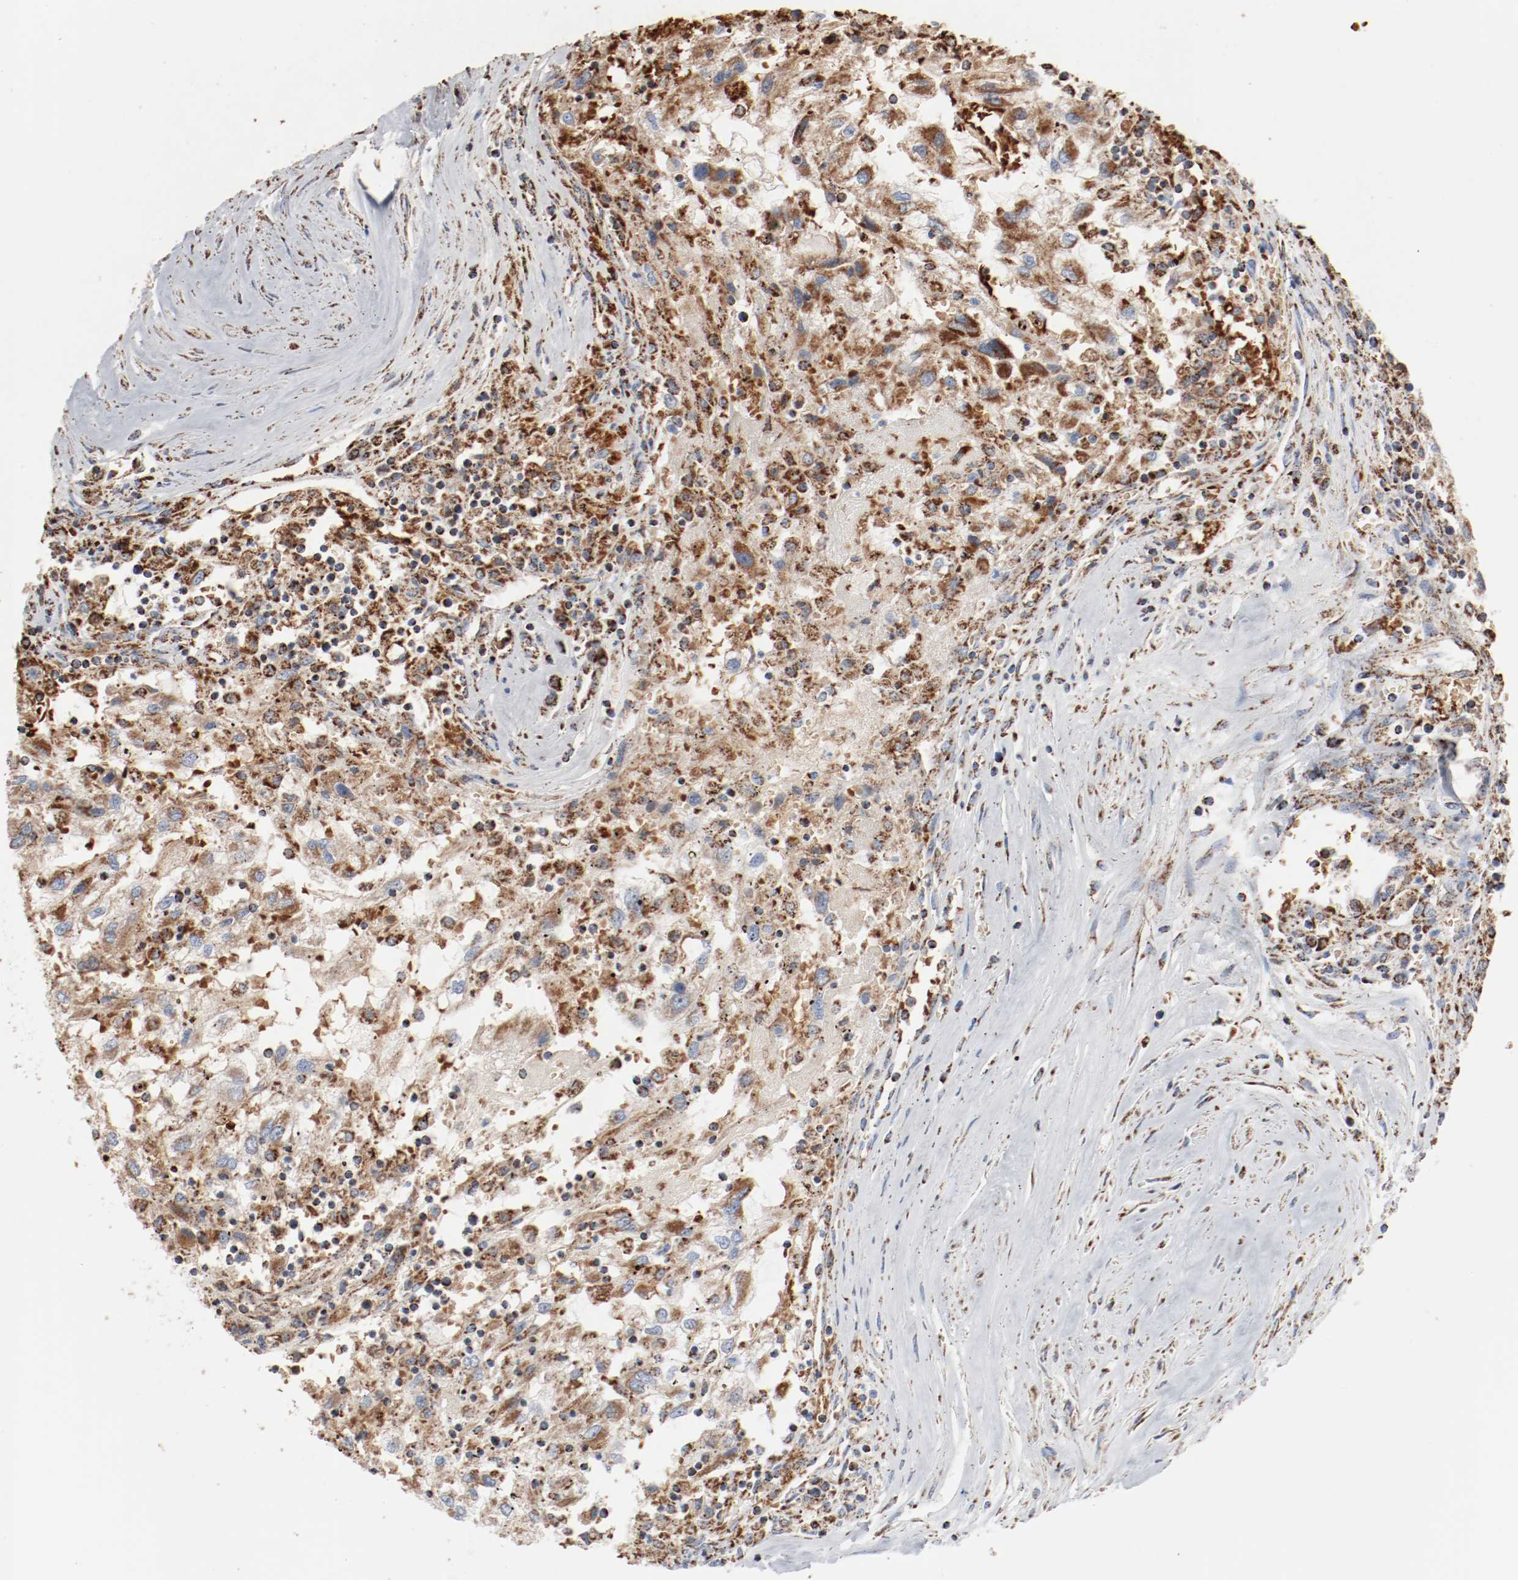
{"staining": {"intensity": "strong", "quantity": ">75%", "location": "cytoplasmic/membranous"}, "tissue": "renal cancer", "cell_type": "Tumor cells", "image_type": "cancer", "snomed": [{"axis": "morphology", "description": "Normal tissue, NOS"}, {"axis": "morphology", "description": "Adenocarcinoma, NOS"}, {"axis": "topography", "description": "Kidney"}], "caption": "High-magnification brightfield microscopy of renal adenocarcinoma stained with DAB (brown) and counterstained with hematoxylin (blue). tumor cells exhibit strong cytoplasmic/membranous expression is seen in approximately>75% of cells.", "gene": "NDUFB8", "patient": {"sex": "male", "age": 71}}